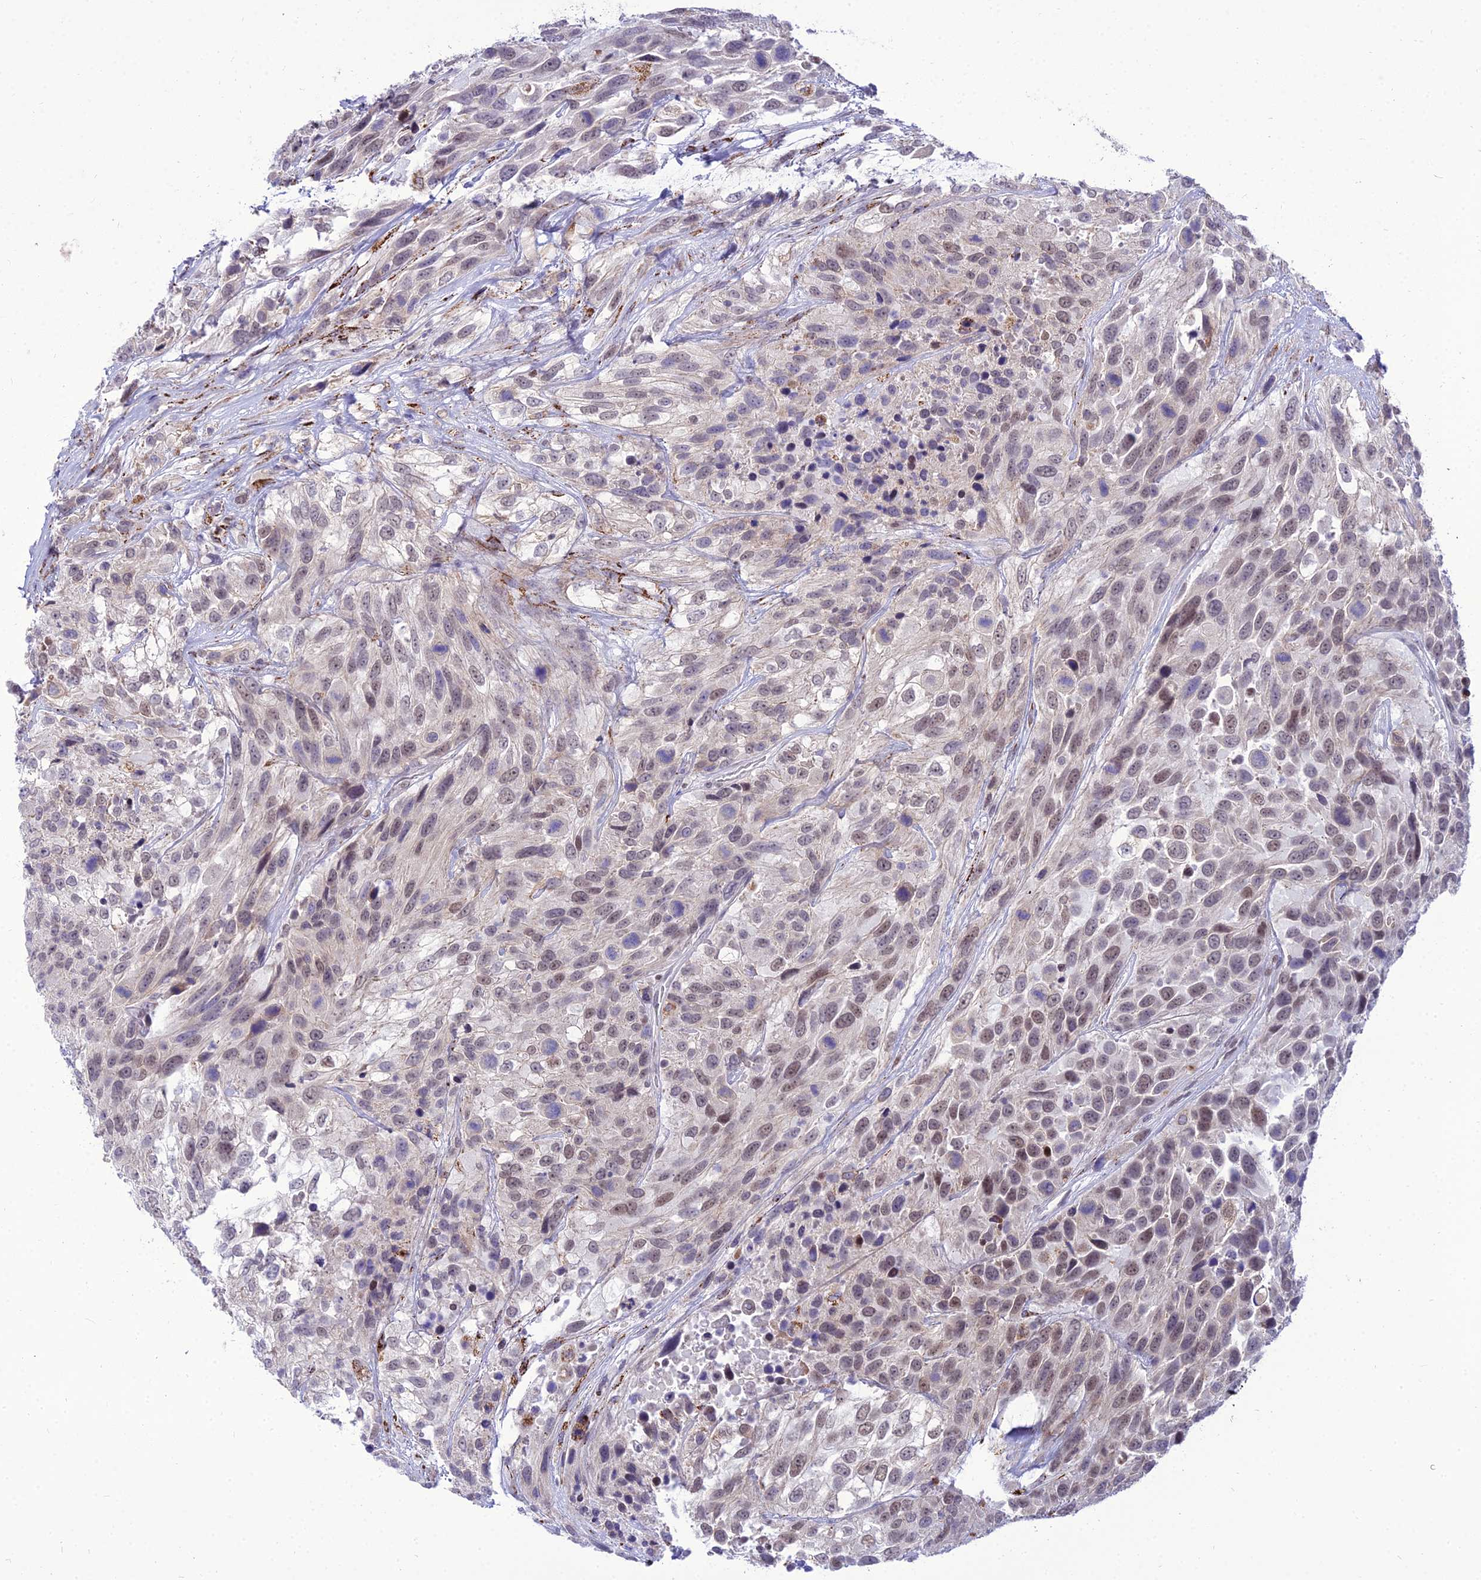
{"staining": {"intensity": "weak", "quantity": "<25%", "location": "nuclear"}, "tissue": "urothelial cancer", "cell_type": "Tumor cells", "image_type": "cancer", "snomed": [{"axis": "morphology", "description": "Urothelial carcinoma, High grade"}, {"axis": "topography", "description": "Urinary bladder"}], "caption": "Immunohistochemistry micrograph of human urothelial cancer stained for a protein (brown), which reveals no expression in tumor cells.", "gene": "C6orf163", "patient": {"sex": "female", "age": 70}}